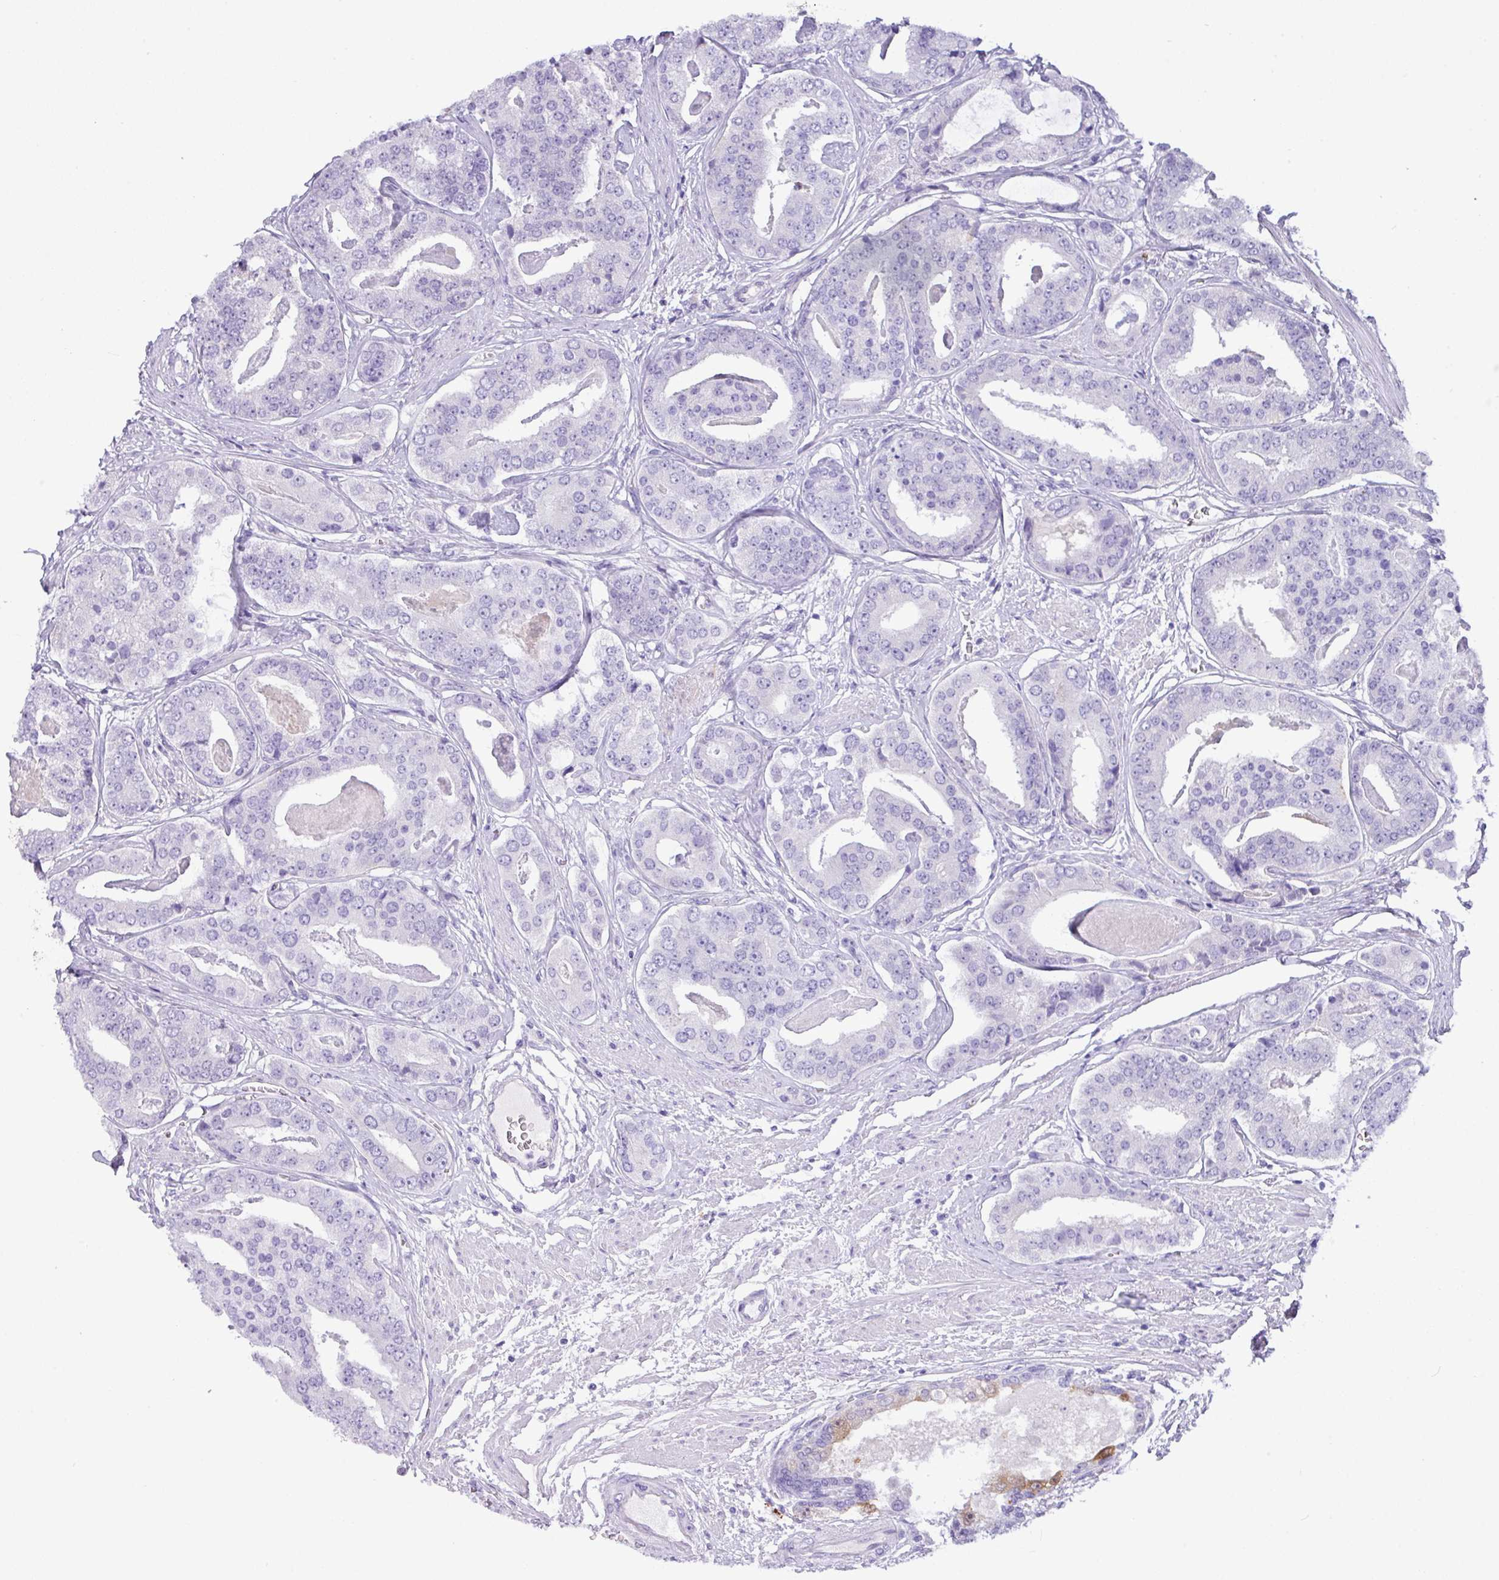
{"staining": {"intensity": "negative", "quantity": "none", "location": "none"}, "tissue": "prostate cancer", "cell_type": "Tumor cells", "image_type": "cancer", "snomed": [{"axis": "morphology", "description": "Adenocarcinoma, High grade"}, {"axis": "topography", "description": "Prostate"}], "caption": "Immunohistochemistry (IHC) image of neoplastic tissue: human prostate adenocarcinoma (high-grade) stained with DAB (3,3'-diaminobenzidine) shows no significant protein staining in tumor cells.", "gene": "ZNF524", "patient": {"sex": "male", "age": 71}}